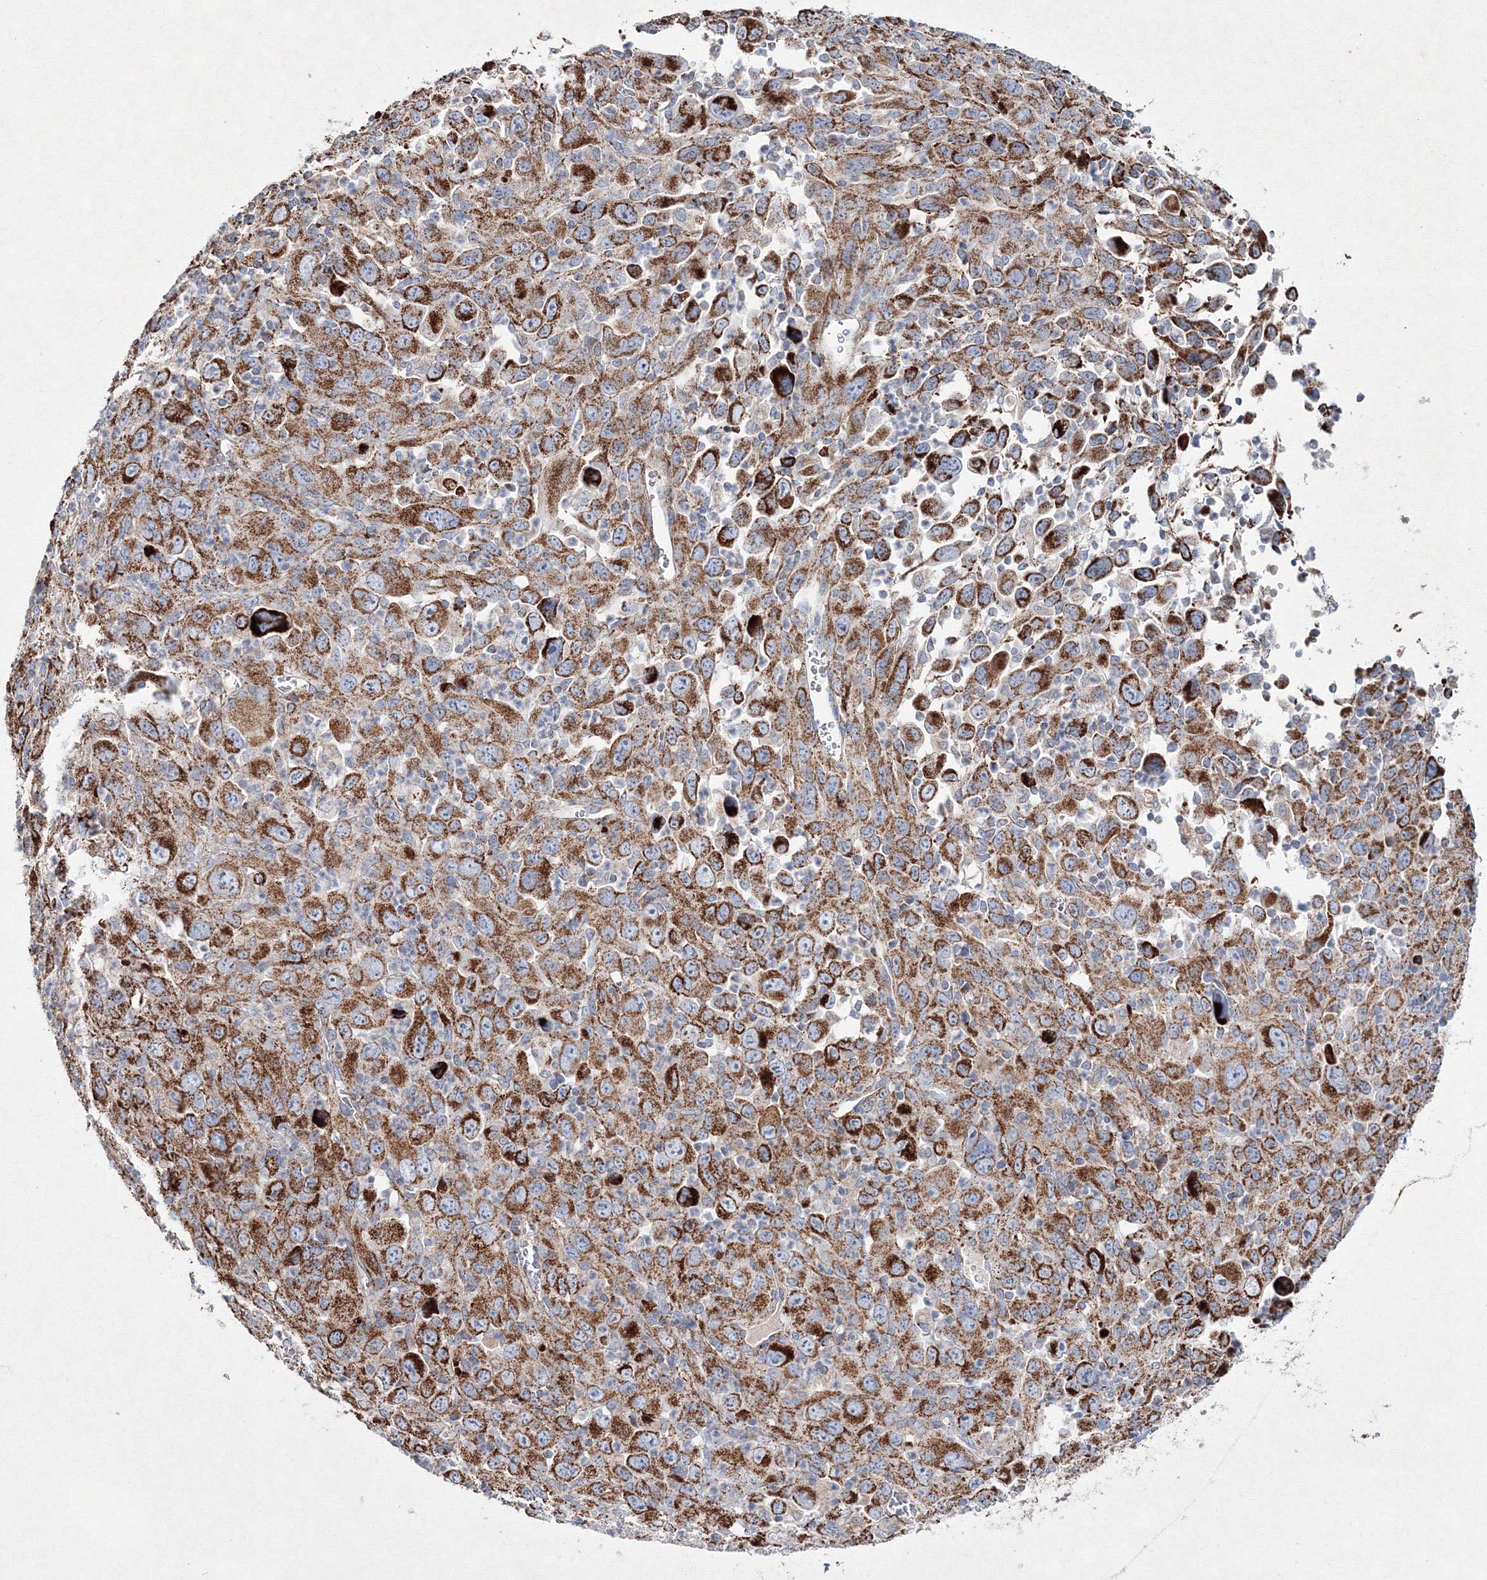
{"staining": {"intensity": "moderate", "quantity": ">75%", "location": "cytoplasmic/membranous"}, "tissue": "melanoma", "cell_type": "Tumor cells", "image_type": "cancer", "snomed": [{"axis": "morphology", "description": "Malignant melanoma, Metastatic site"}, {"axis": "topography", "description": "Skin"}], "caption": "Immunohistochemical staining of malignant melanoma (metastatic site) demonstrates moderate cytoplasmic/membranous protein positivity in approximately >75% of tumor cells. The protein is stained brown, and the nuclei are stained in blue (DAB (3,3'-diaminobenzidine) IHC with brightfield microscopy, high magnification).", "gene": "IGSF9", "patient": {"sex": "female", "age": 56}}